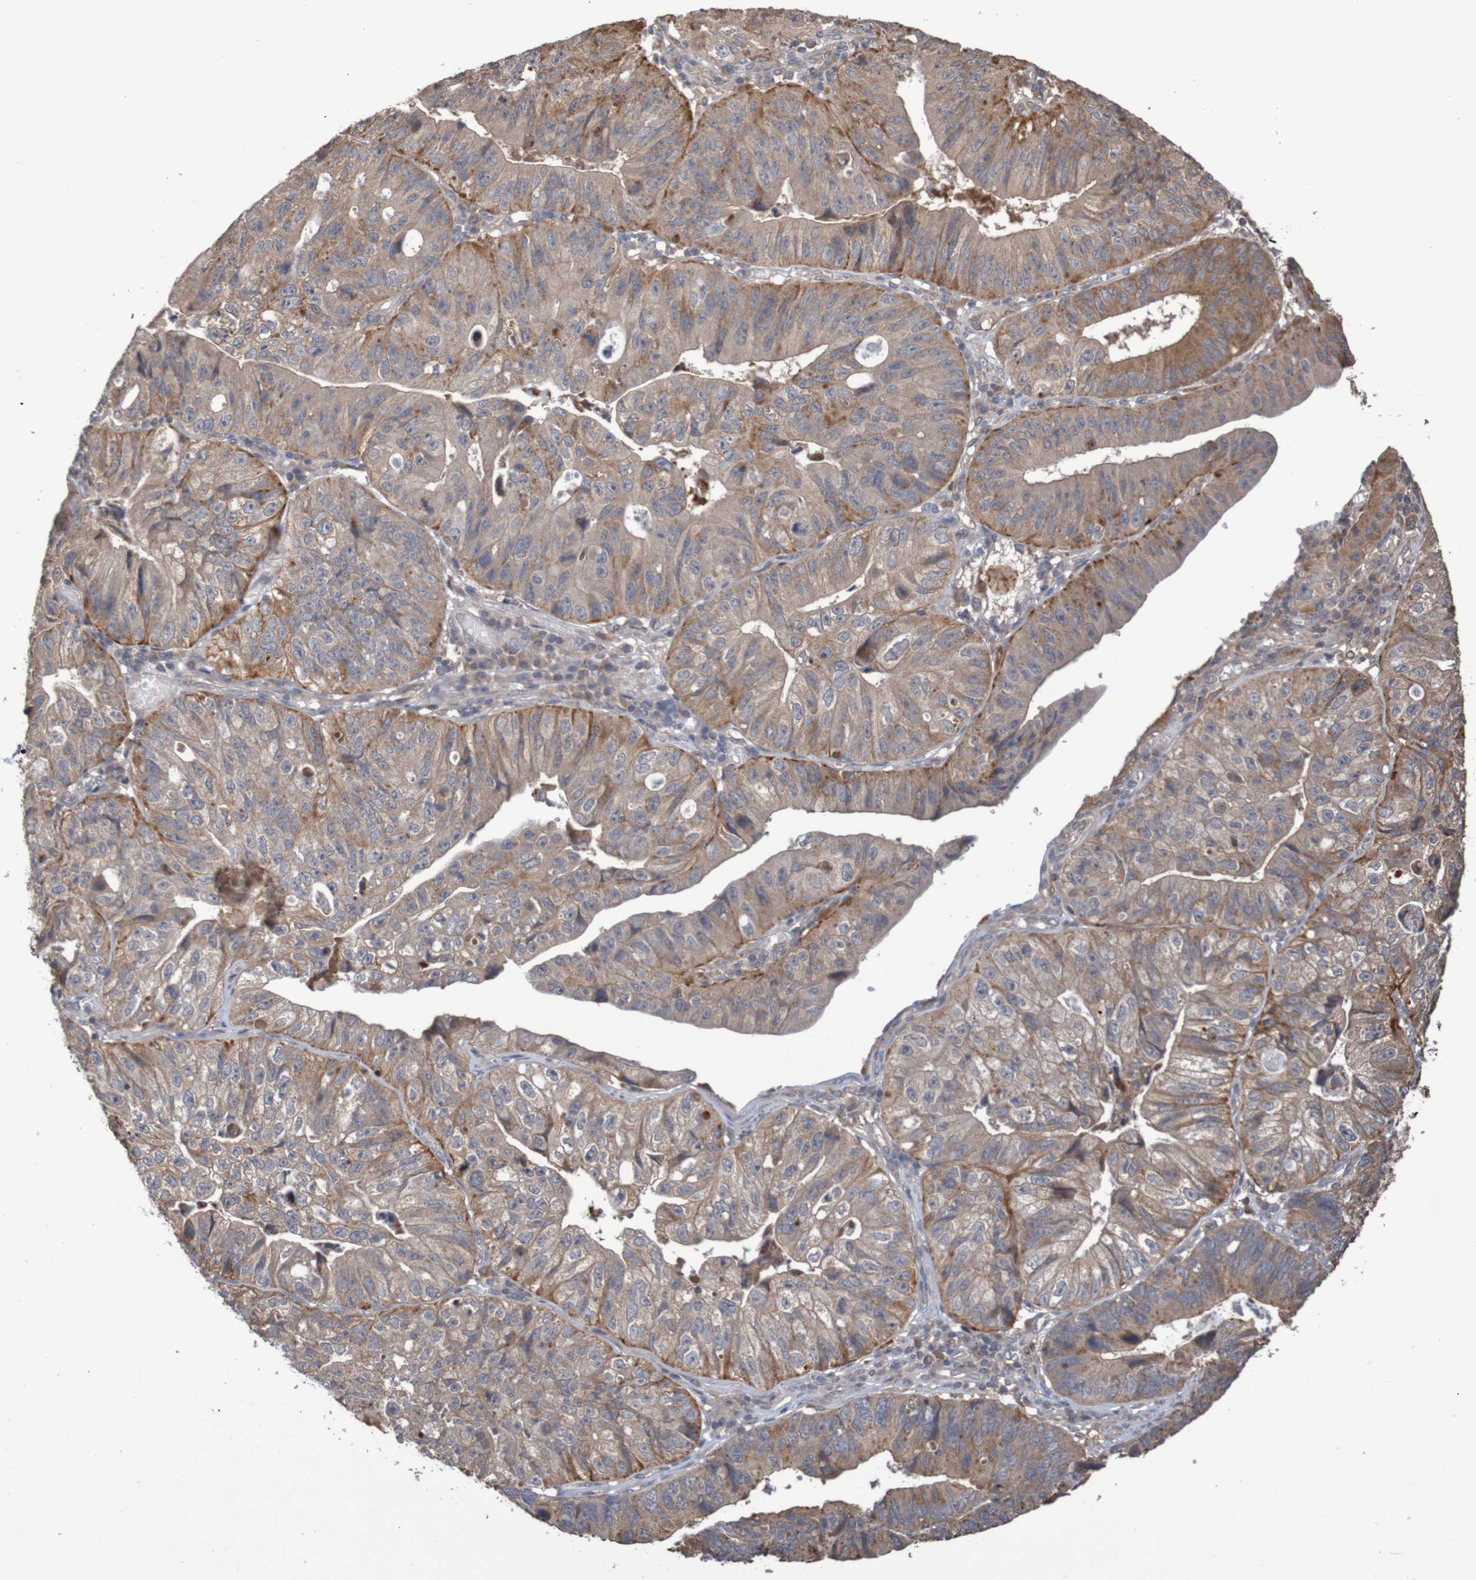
{"staining": {"intensity": "moderate", "quantity": ">75%", "location": "cytoplasmic/membranous"}, "tissue": "stomach cancer", "cell_type": "Tumor cells", "image_type": "cancer", "snomed": [{"axis": "morphology", "description": "Adenocarcinoma, NOS"}, {"axis": "topography", "description": "Stomach"}], "caption": "Immunohistochemical staining of human stomach cancer shows medium levels of moderate cytoplasmic/membranous protein expression in about >75% of tumor cells.", "gene": "PHYH", "patient": {"sex": "male", "age": 59}}